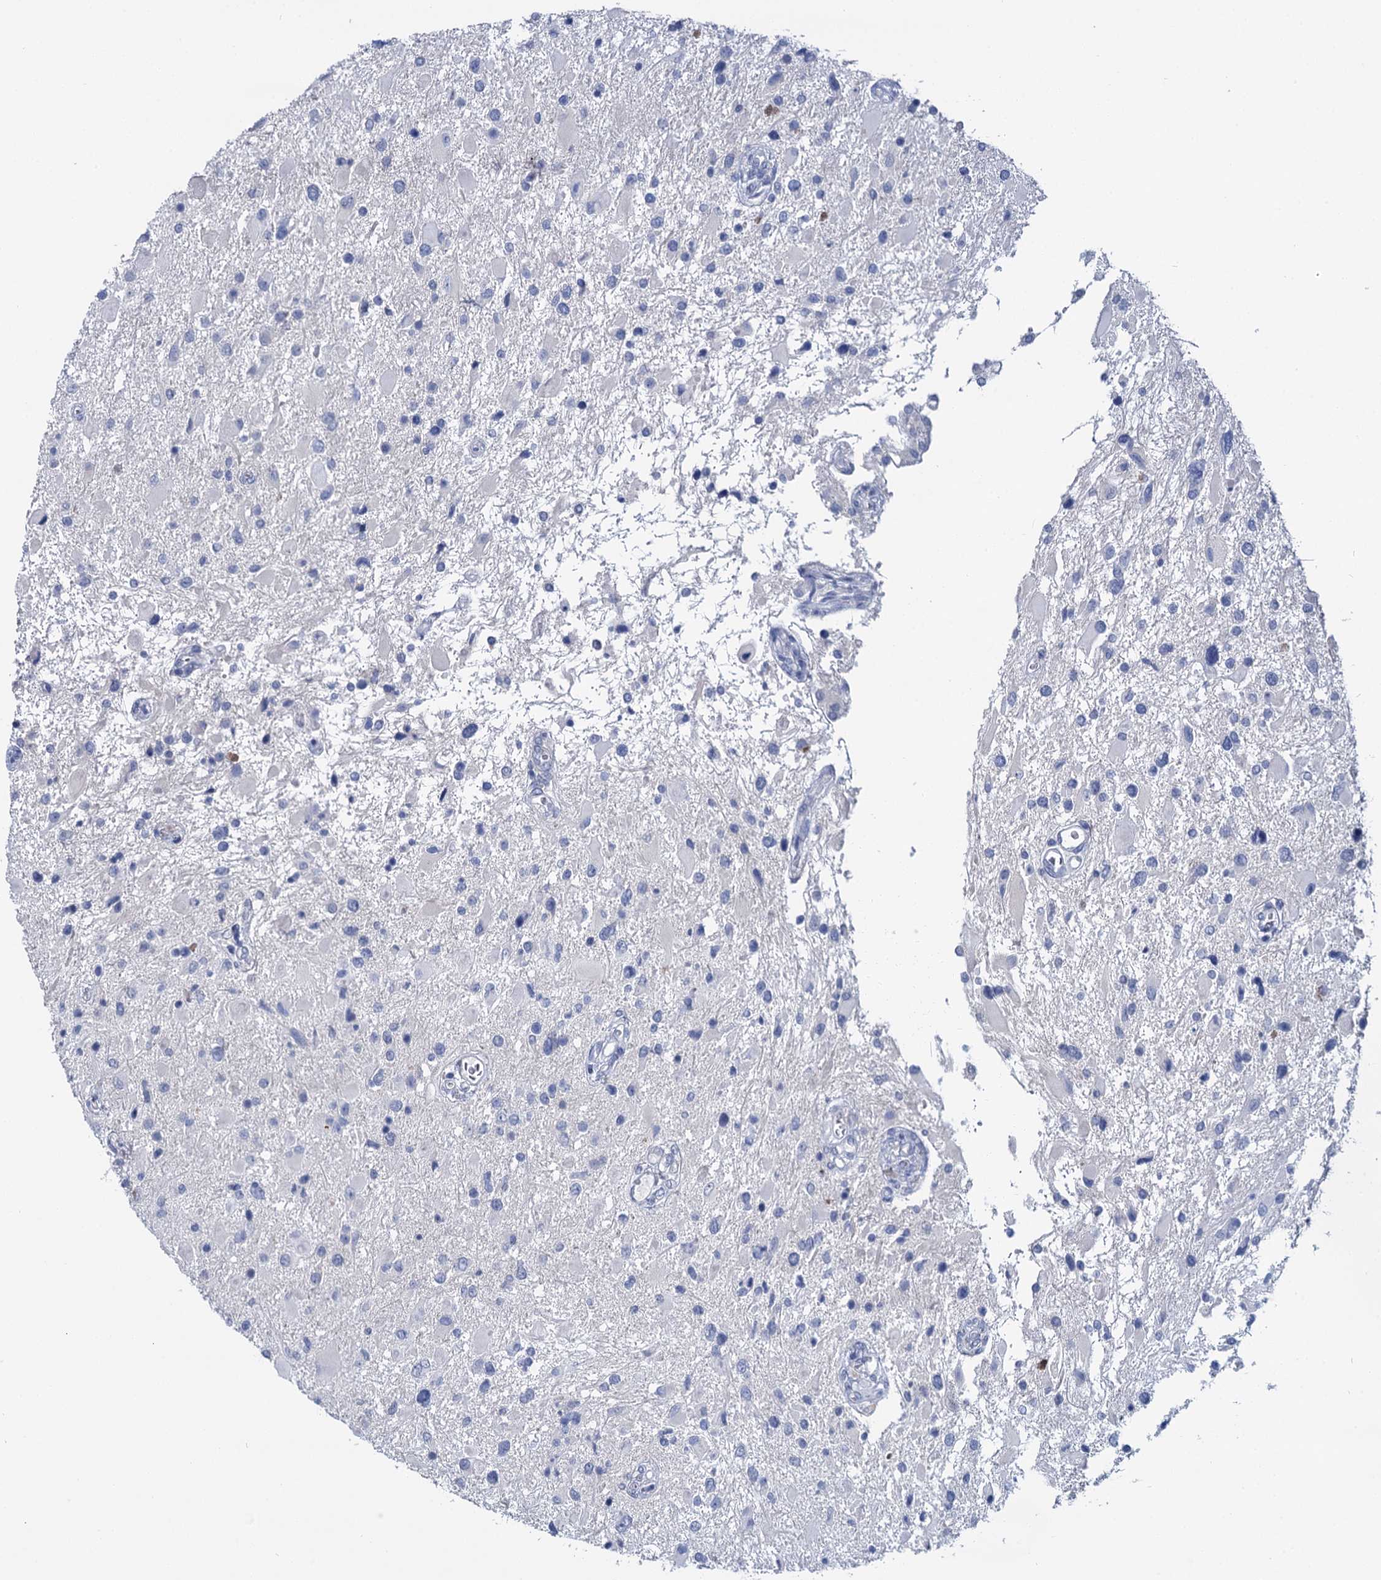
{"staining": {"intensity": "negative", "quantity": "none", "location": "none"}, "tissue": "glioma", "cell_type": "Tumor cells", "image_type": "cancer", "snomed": [{"axis": "morphology", "description": "Glioma, malignant, High grade"}, {"axis": "topography", "description": "Brain"}], "caption": "IHC image of neoplastic tissue: human malignant glioma (high-grade) stained with DAB (3,3'-diaminobenzidine) reveals no significant protein expression in tumor cells.", "gene": "ANKRD42", "patient": {"sex": "male", "age": 53}}